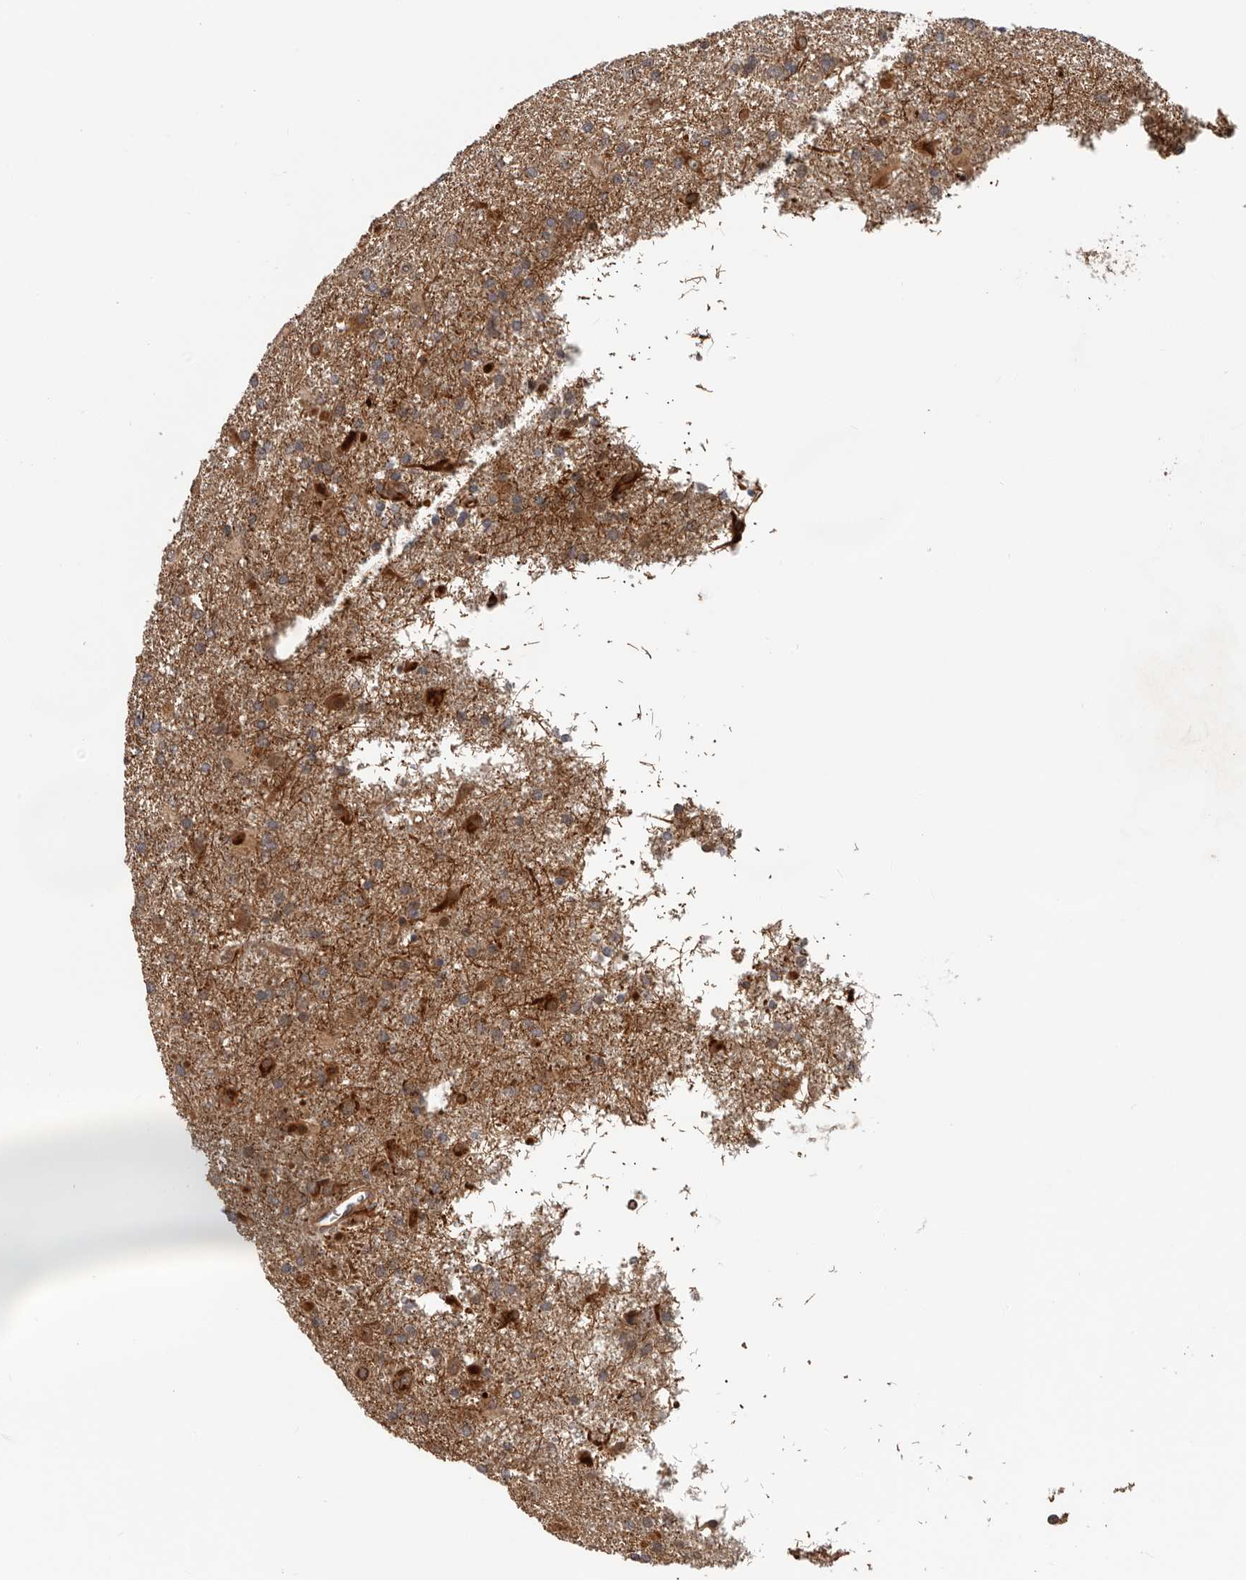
{"staining": {"intensity": "strong", "quantity": ">75%", "location": "cytoplasmic/membranous"}, "tissue": "glioma", "cell_type": "Tumor cells", "image_type": "cancer", "snomed": [{"axis": "morphology", "description": "Glioma, malignant, Low grade"}, {"axis": "topography", "description": "Brain"}], "caption": "Glioma was stained to show a protein in brown. There is high levels of strong cytoplasmic/membranous positivity in approximately >75% of tumor cells.", "gene": "RNF157", "patient": {"sex": "male", "age": 65}}